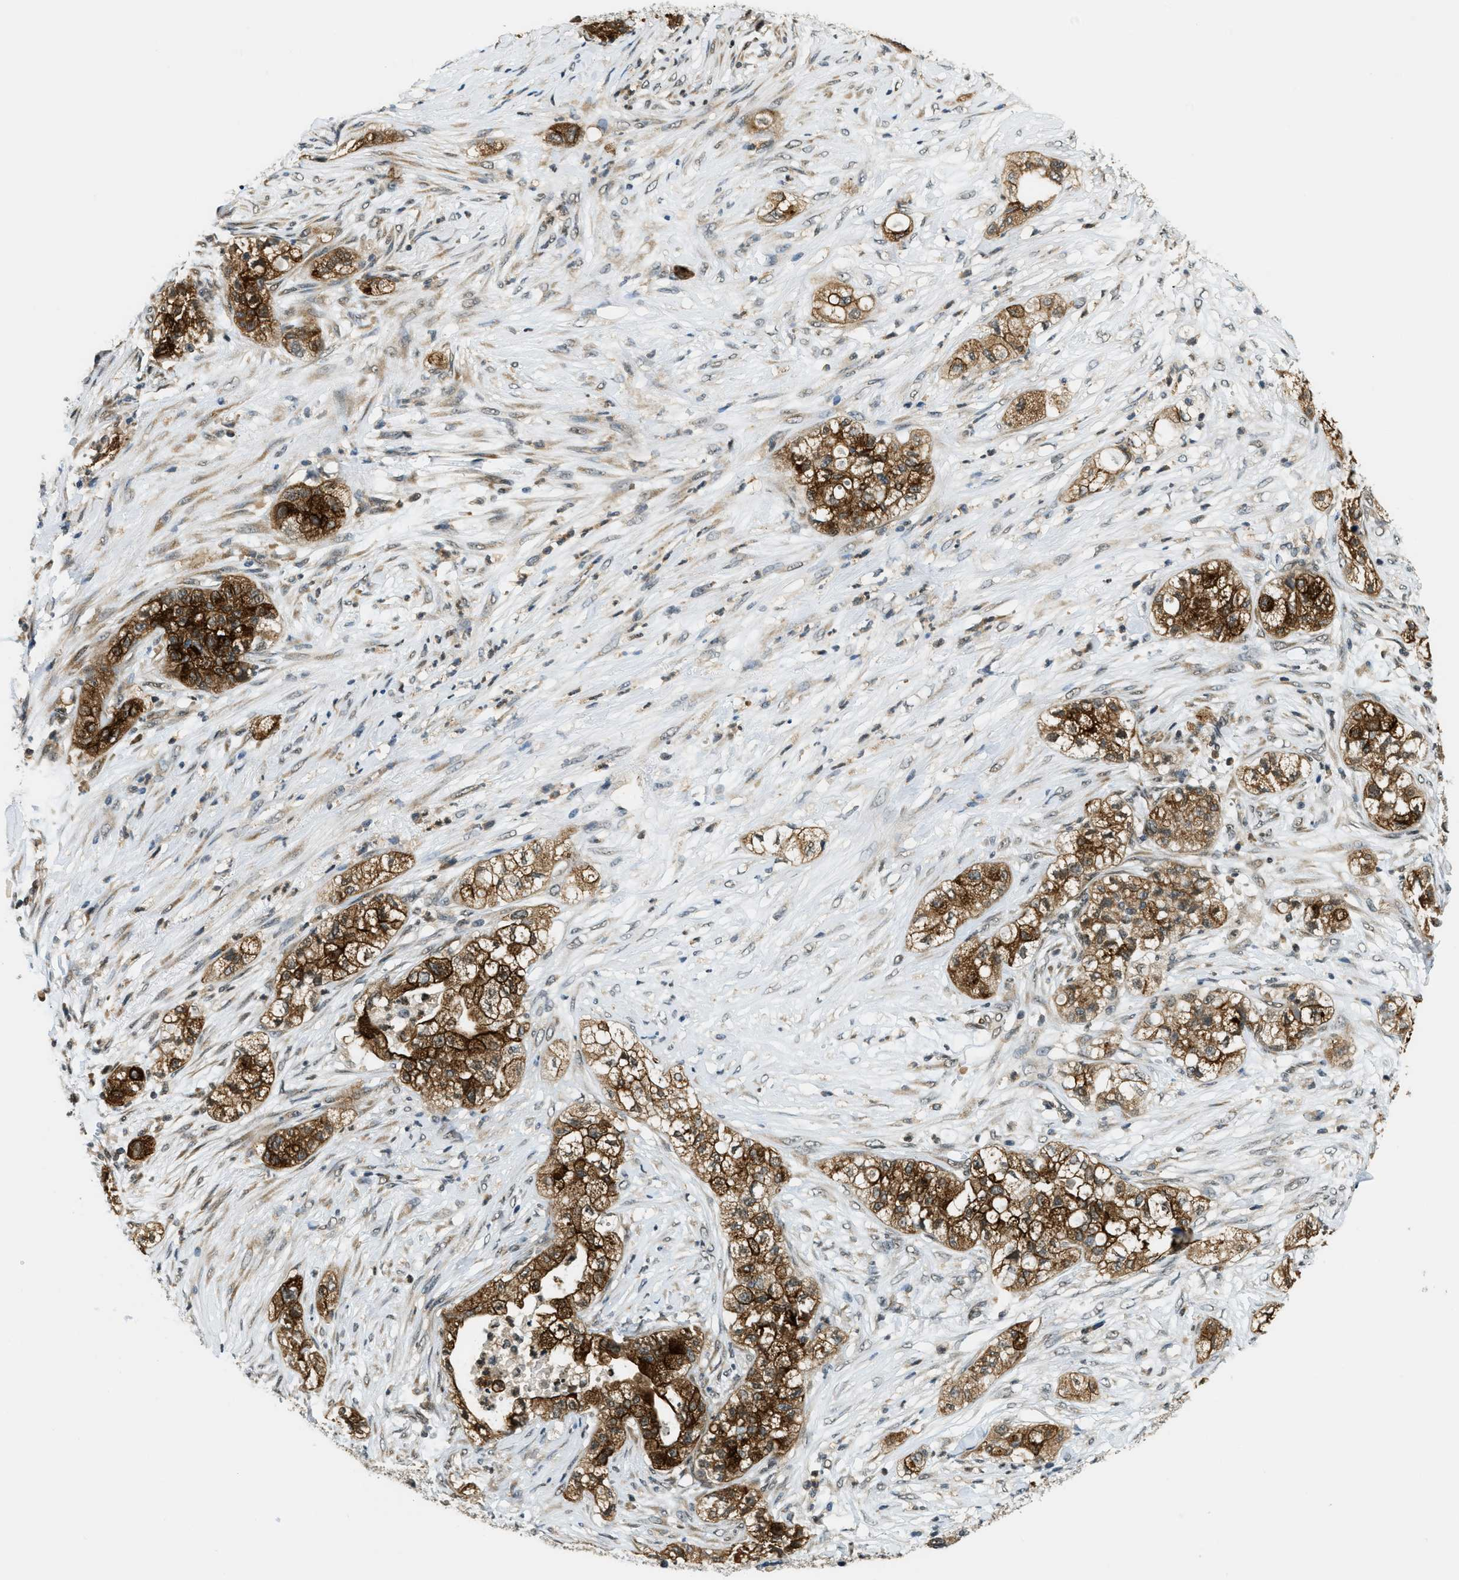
{"staining": {"intensity": "strong", "quantity": ">75%", "location": "cytoplasmic/membranous"}, "tissue": "pancreatic cancer", "cell_type": "Tumor cells", "image_type": "cancer", "snomed": [{"axis": "morphology", "description": "Adenocarcinoma, NOS"}, {"axis": "topography", "description": "Pancreas"}], "caption": "Protein analysis of adenocarcinoma (pancreatic) tissue shows strong cytoplasmic/membranous staining in approximately >75% of tumor cells.", "gene": "RAB11FIP1", "patient": {"sex": "female", "age": 78}}